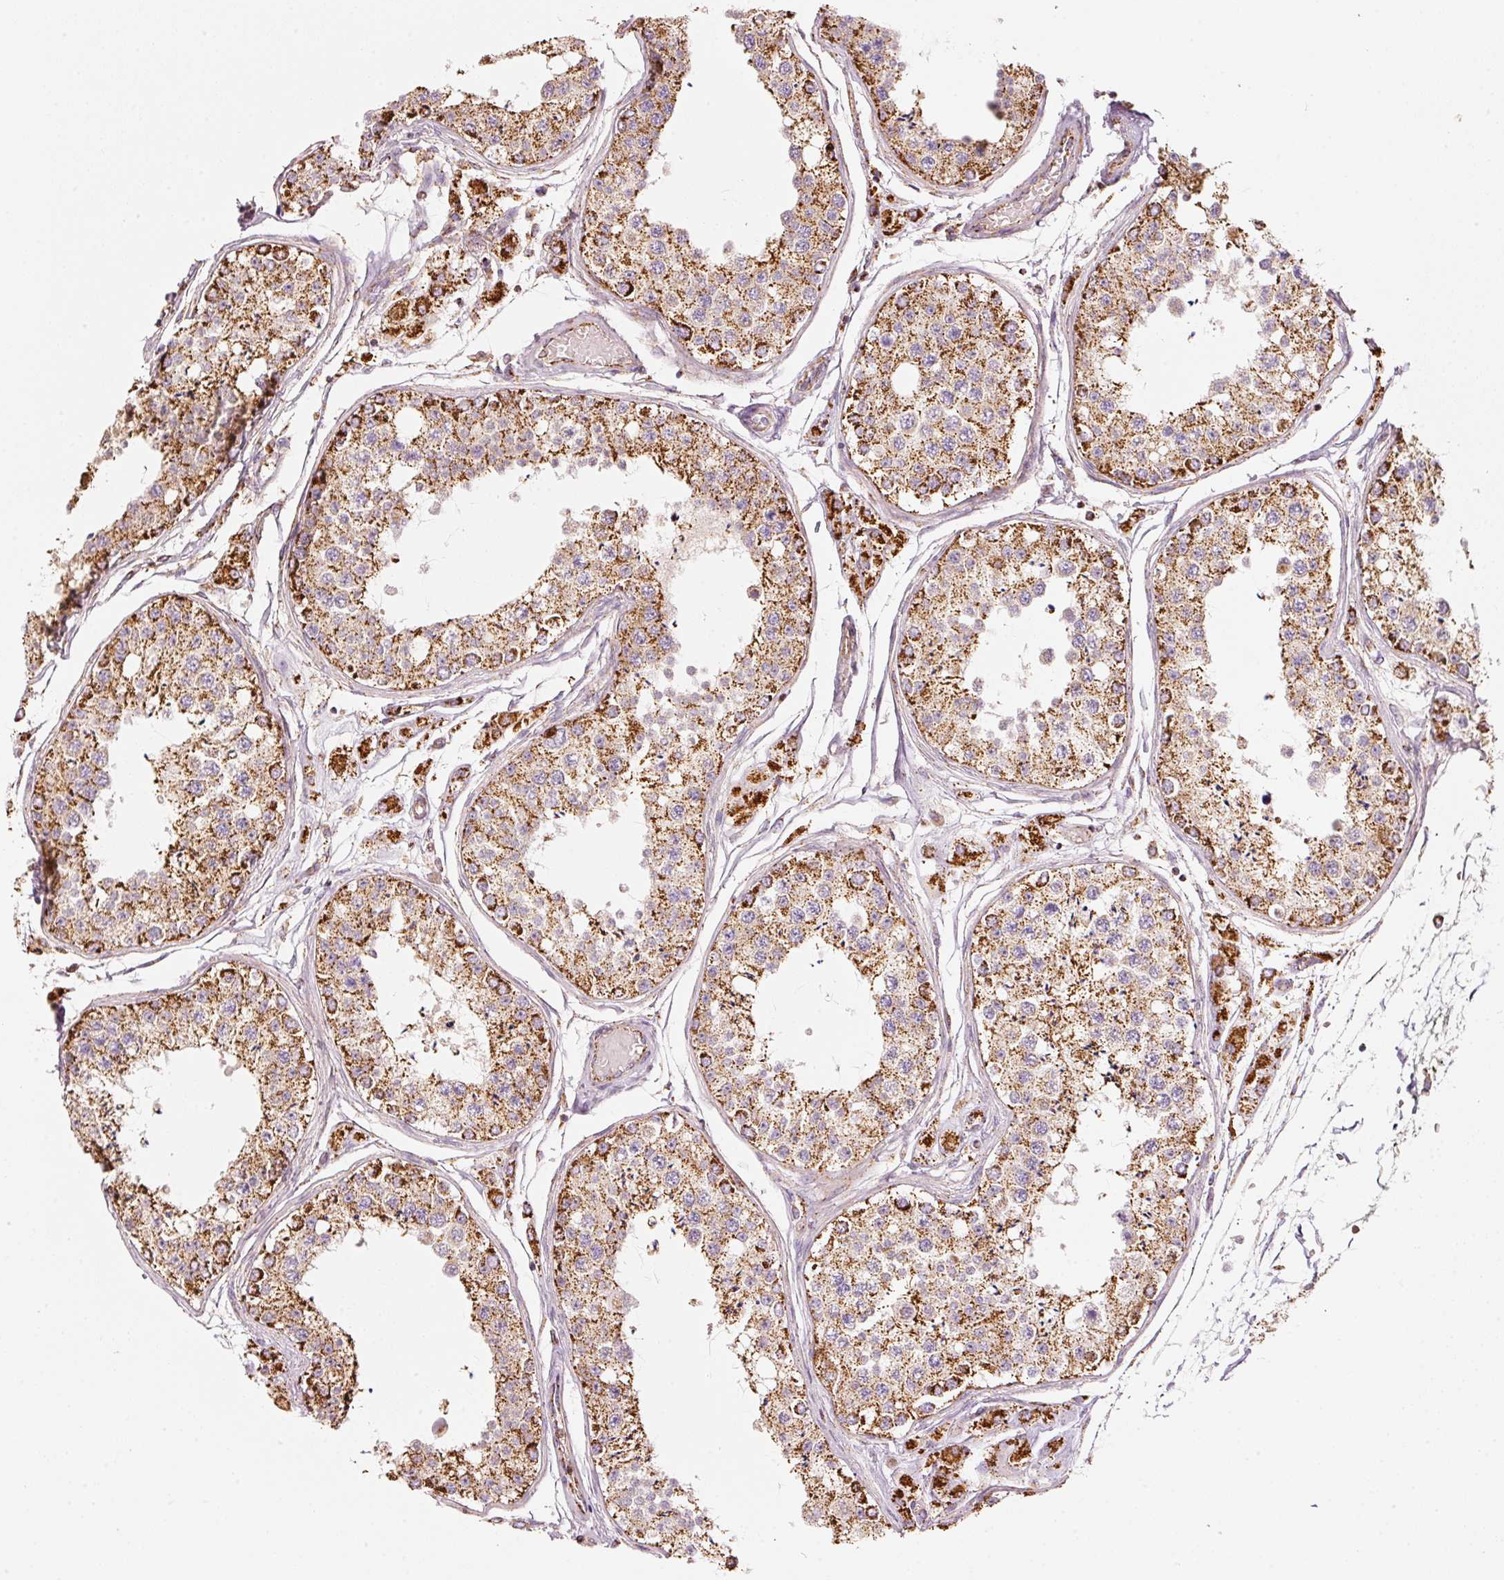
{"staining": {"intensity": "moderate", "quantity": ">75%", "location": "cytoplasmic/membranous"}, "tissue": "testis", "cell_type": "Cells in seminiferous ducts", "image_type": "normal", "snomed": [{"axis": "morphology", "description": "Normal tissue, NOS"}, {"axis": "topography", "description": "Testis"}], "caption": "DAB immunohistochemical staining of unremarkable testis displays moderate cytoplasmic/membranous protein expression in approximately >75% of cells in seminiferous ducts. (Brightfield microscopy of DAB IHC at high magnification).", "gene": "C17orf98", "patient": {"sex": "male", "age": 25}}